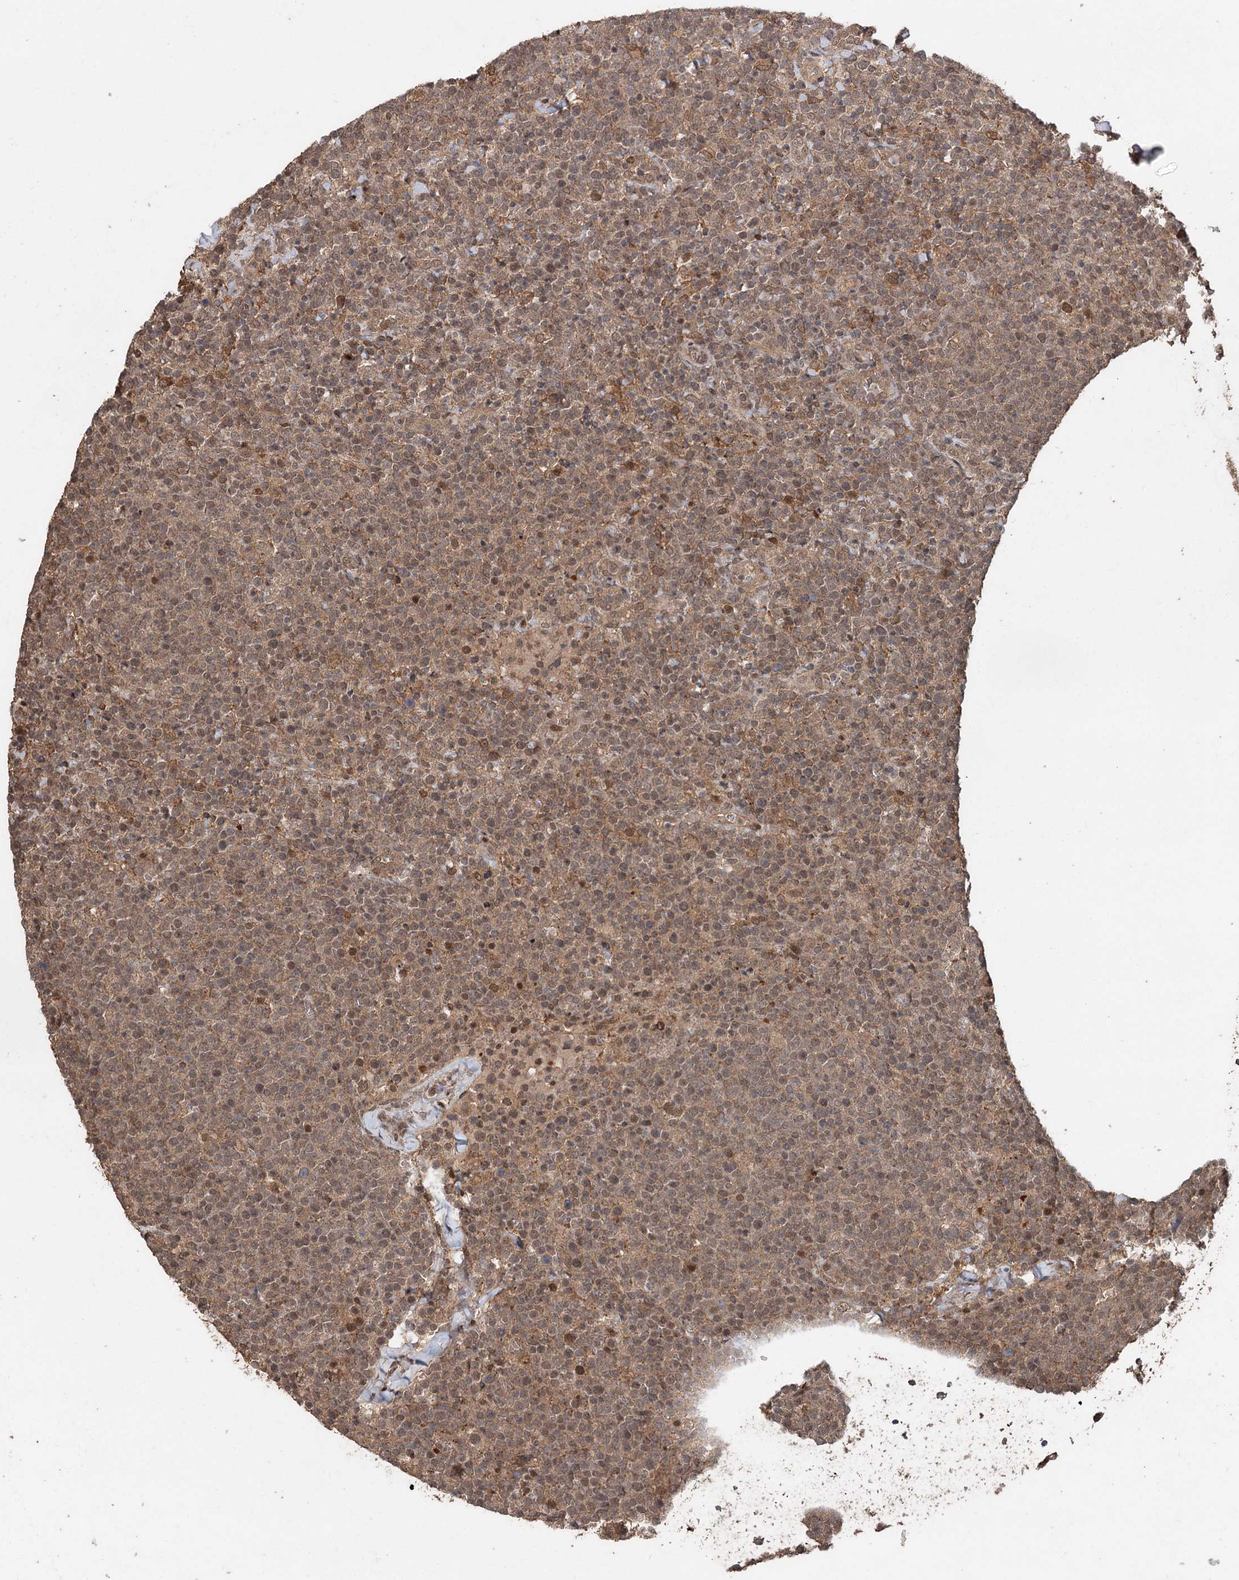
{"staining": {"intensity": "weak", "quantity": "25%-75%", "location": "cytoplasmic/membranous"}, "tissue": "lymphoma", "cell_type": "Tumor cells", "image_type": "cancer", "snomed": [{"axis": "morphology", "description": "Malignant lymphoma, non-Hodgkin's type, High grade"}, {"axis": "topography", "description": "Lymph node"}], "caption": "Immunohistochemistry histopathology image of neoplastic tissue: human high-grade malignant lymphoma, non-Hodgkin's type stained using immunohistochemistry (IHC) exhibits low levels of weak protein expression localized specifically in the cytoplasmic/membranous of tumor cells, appearing as a cytoplasmic/membranous brown color.", "gene": "FBXO7", "patient": {"sex": "male", "age": 61}}